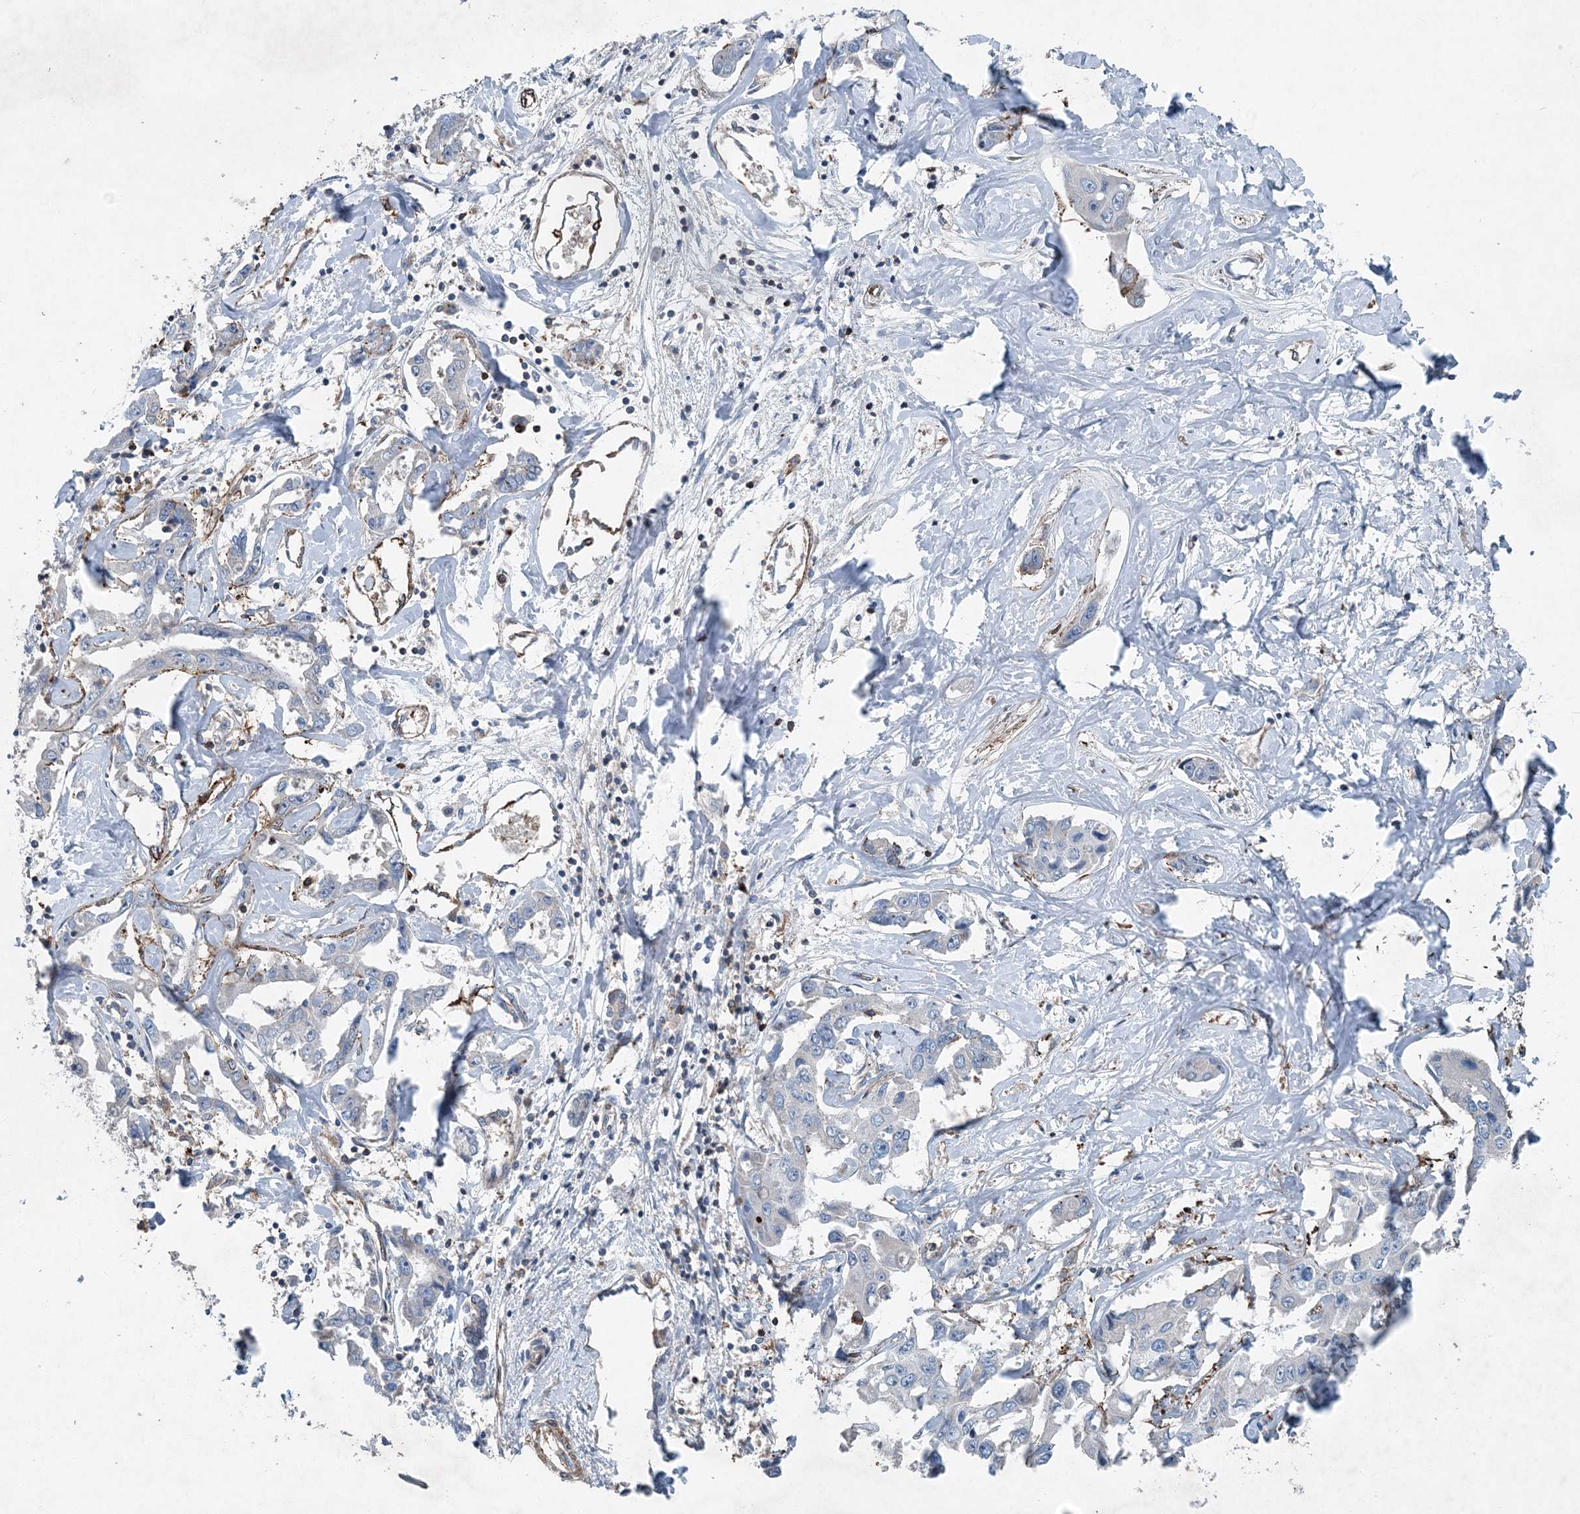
{"staining": {"intensity": "negative", "quantity": "none", "location": "none"}, "tissue": "liver cancer", "cell_type": "Tumor cells", "image_type": "cancer", "snomed": [{"axis": "morphology", "description": "Cholangiocarcinoma"}, {"axis": "topography", "description": "Liver"}], "caption": "High power microscopy image of an IHC photomicrograph of liver cancer, revealing no significant staining in tumor cells.", "gene": "DGUOK", "patient": {"sex": "male", "age": 59}}